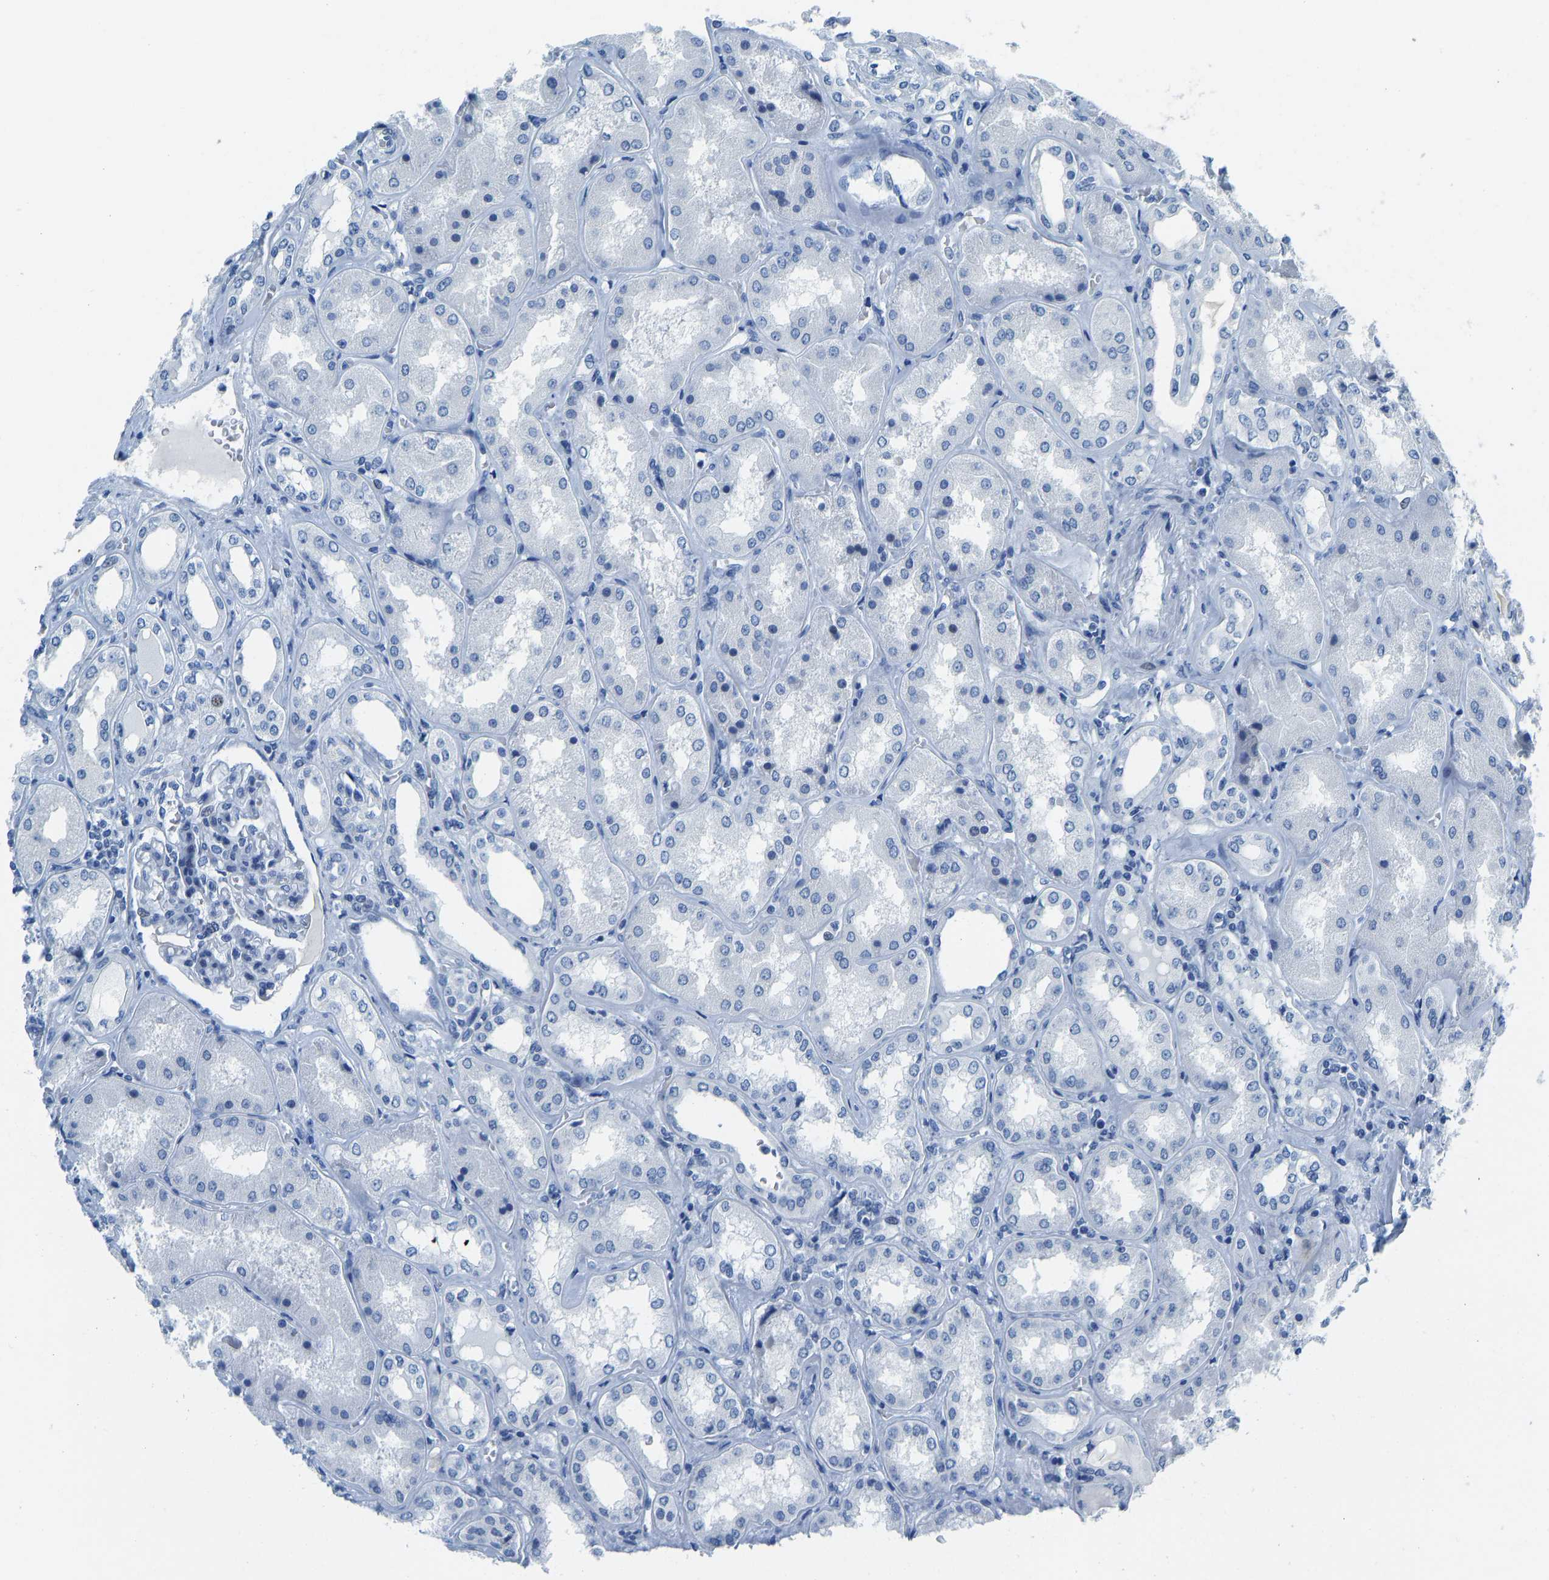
{"staining": {"intensity": "negative", "quantity": "none", "location": "none"}, "tissue": "kidney", "cell_type": "Cells in glomeruli", "image_type": "normal", "snomed": [{"axis": "morphology", "description": "Normal tissue, NOS"}, {"axis": "topography", "description": "Kidney"}], "caption": "There is no significant expression in cells in glomeruli of kidney. (DAB immunohistochemistry visualized using brightfield microscopy, high magnification).", "gene": "SERPINB3", "patient": {"sex": "female", "age": 56}}